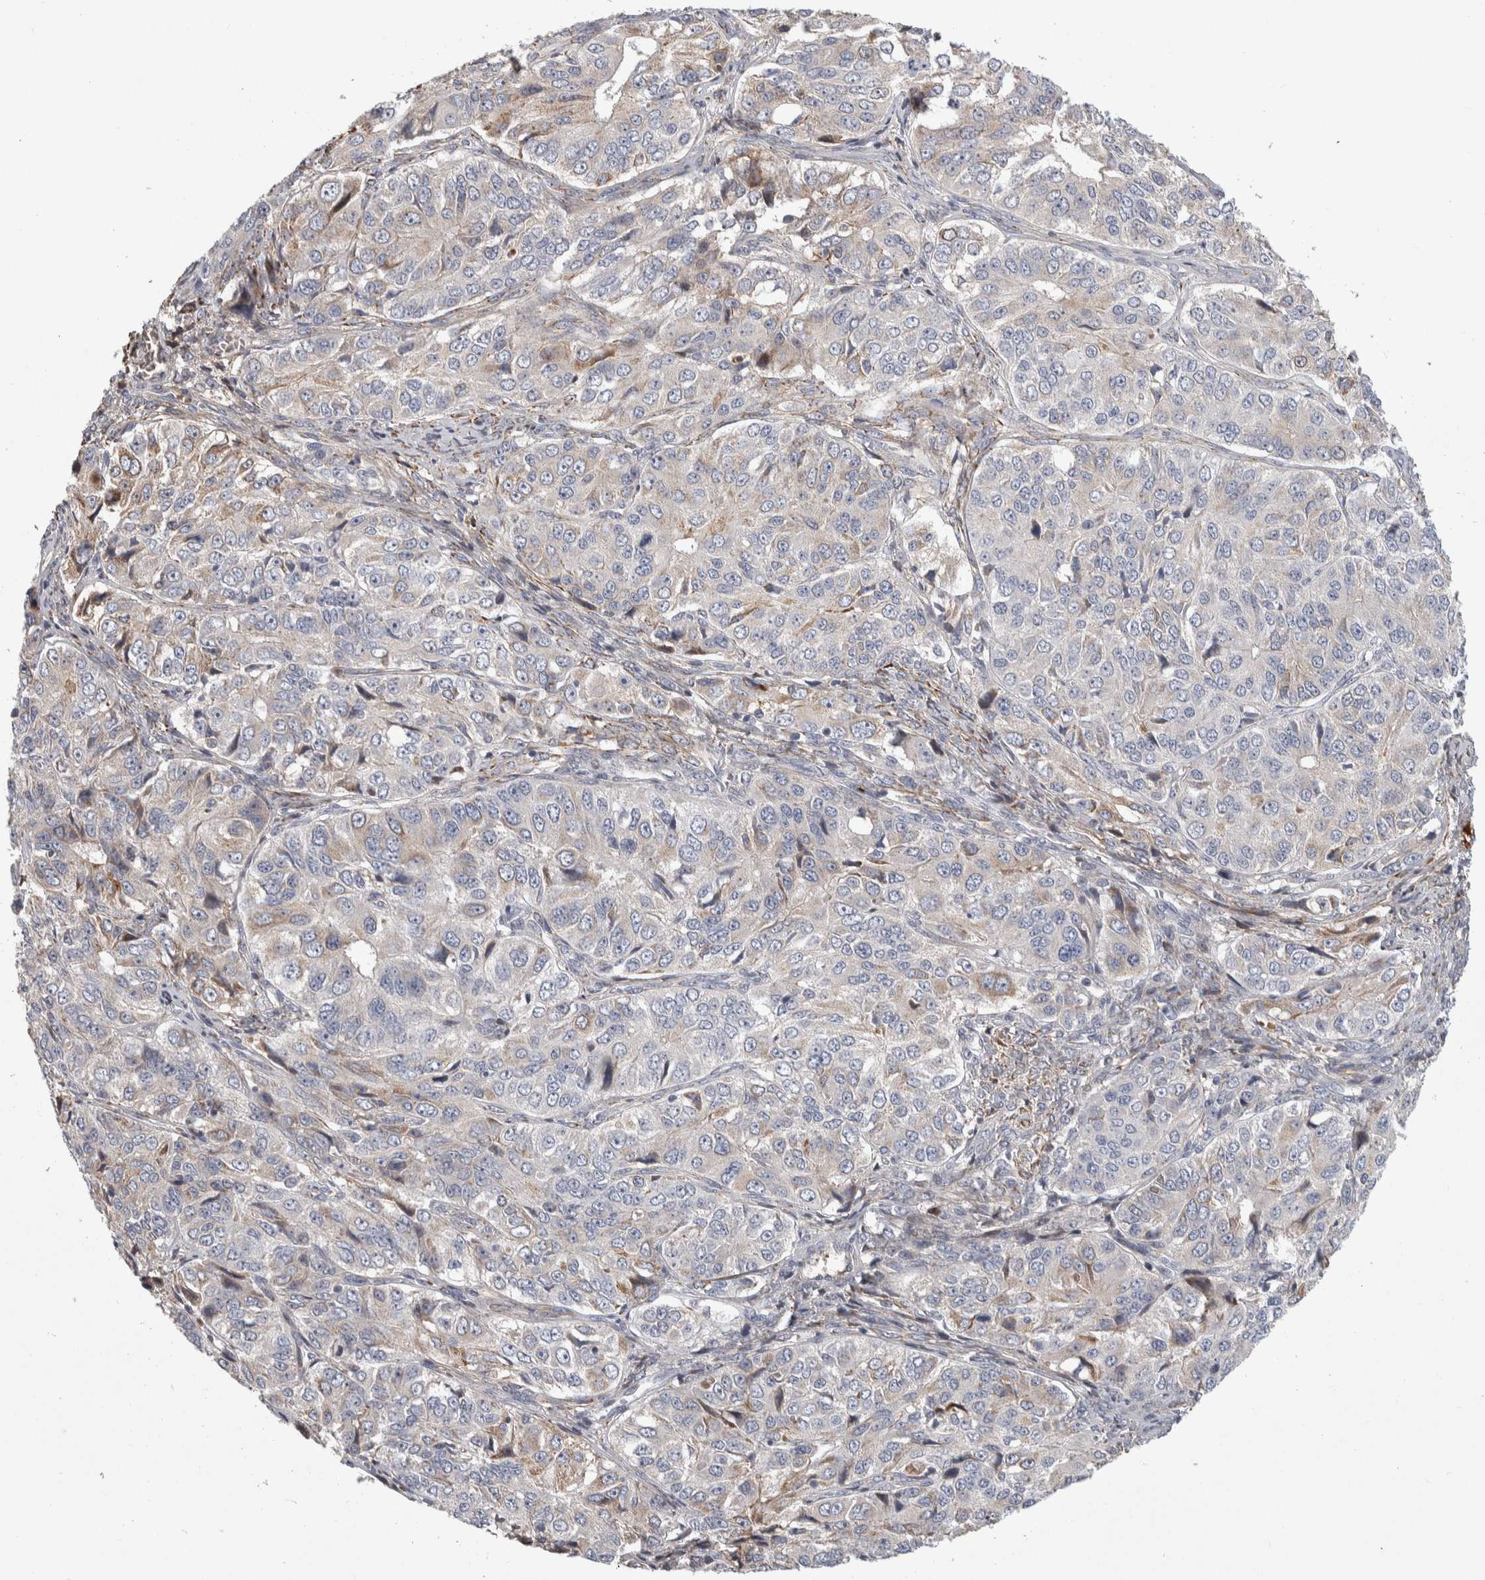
{"staining": {"intensity": "weak", "quantity": "<25%", "location": "cytoplasmic/membranous"}, "tissue": "ovarian cancer", "cell_type": "Tumor cells", "image_type": "cancer", "snomed": [{"axis": "morphology", "description": "Carcinoma, endometroid"}, {"axis": "topography", "description": "Ovary"}], "caption": "A micrograph of human ovarian endometroid carcinoma is negative for staining in tumor cells.", "gene": "PSMG3", "patient": {"sex": "female", "age": 51}}